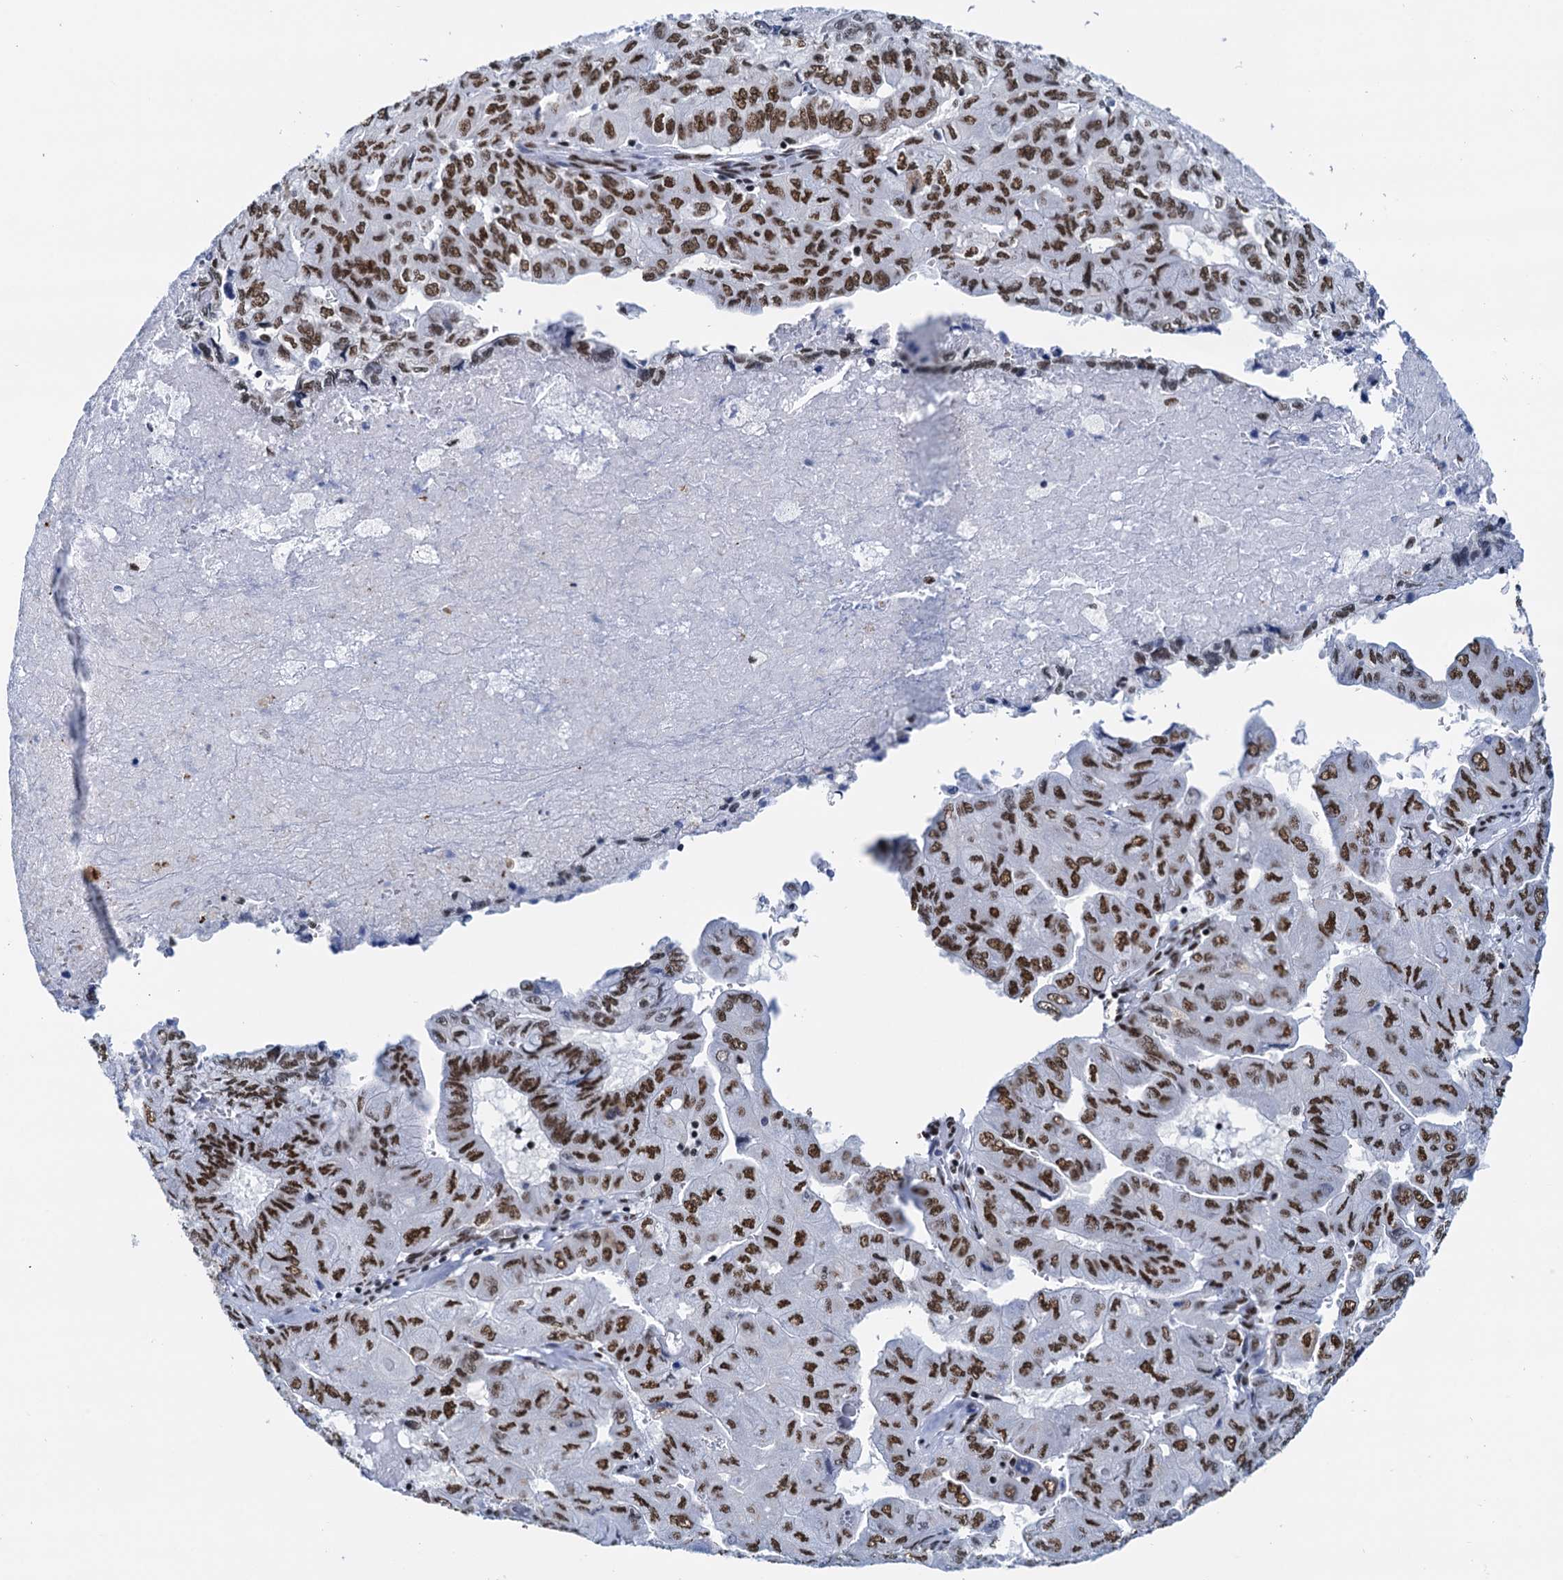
{"staining": {"intensity": "strong", "quantity": ">75%", "location": "nuclear"}, "tissue": "pancreatic cancer", "cell_type": "Tumor cells", "image_type": "cancer", "snomed": [{"axis": "morphology", "description": "Adenocarcinoma, NOS"}, {"axis": "topography", "description": "Pancreas"}], "caption": "Protein staining shows strong nuclear expression in approximately >75% of tumor cells in pancreatic cancer.", "gene": "SLTM", "patient": {"sex": "male", "age": 51}}